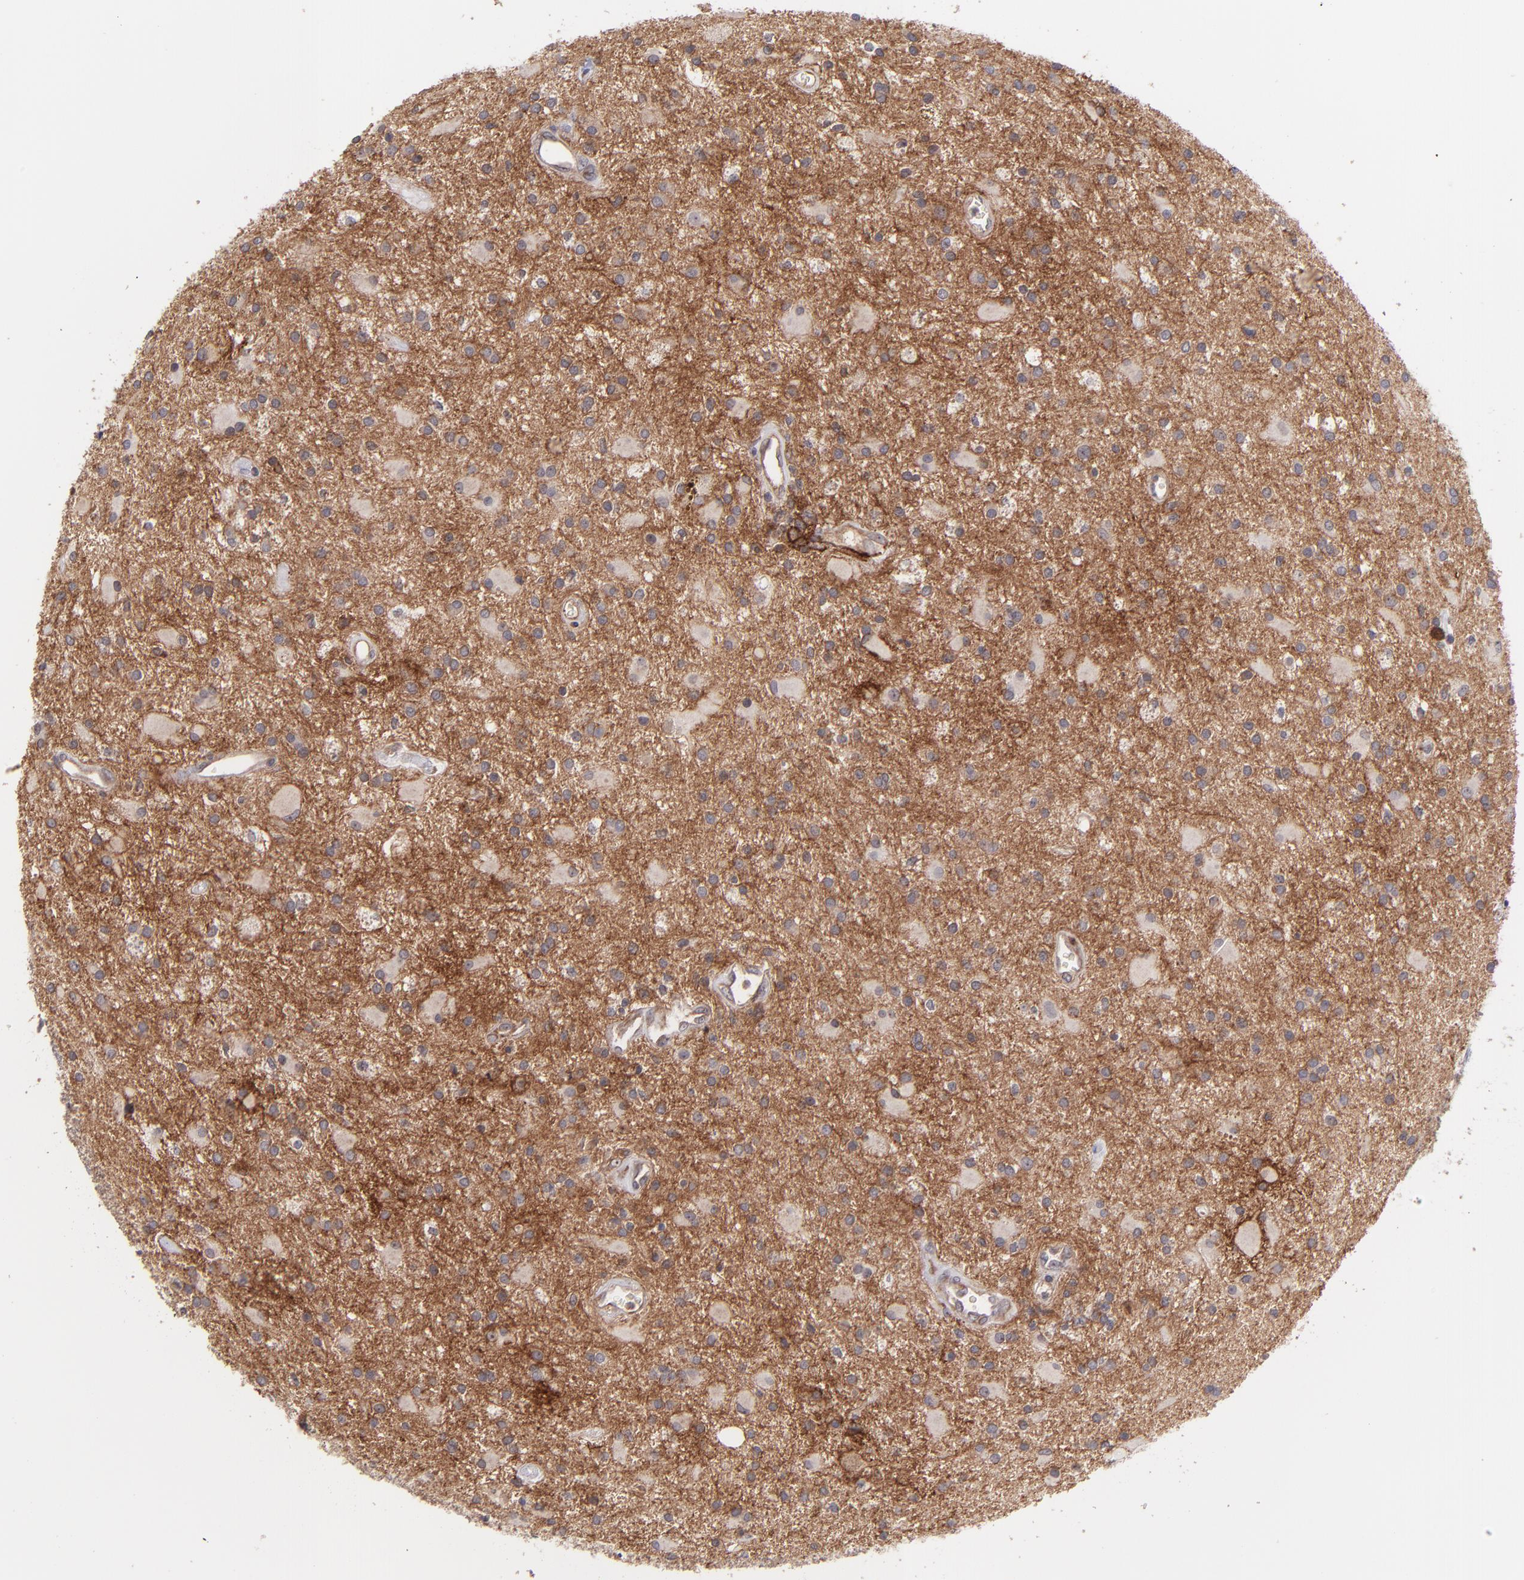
{"staining": {"intensity": "strong", "quantity": "25%-75%", "location": "cytoplasmic/membranous"}, "tissue": "glioma", "cell_type": "Tumor cells", "image_type": "cancer", "snomed": [{"axis": "morphology", "description": "Glioma, malignant, Low grade"}, {"axis": "topography", "description": "Brain"}], "caption": "IHC (DAB (3,3'-diaminobenzidine)) staining of malignant low-grade glioma reveals strong cytoplasmic/membranous protein expression in about 25%-75% of tumor cells.", "gene": "ICAM1", "patient": {"sex": "male", "age": 58}}